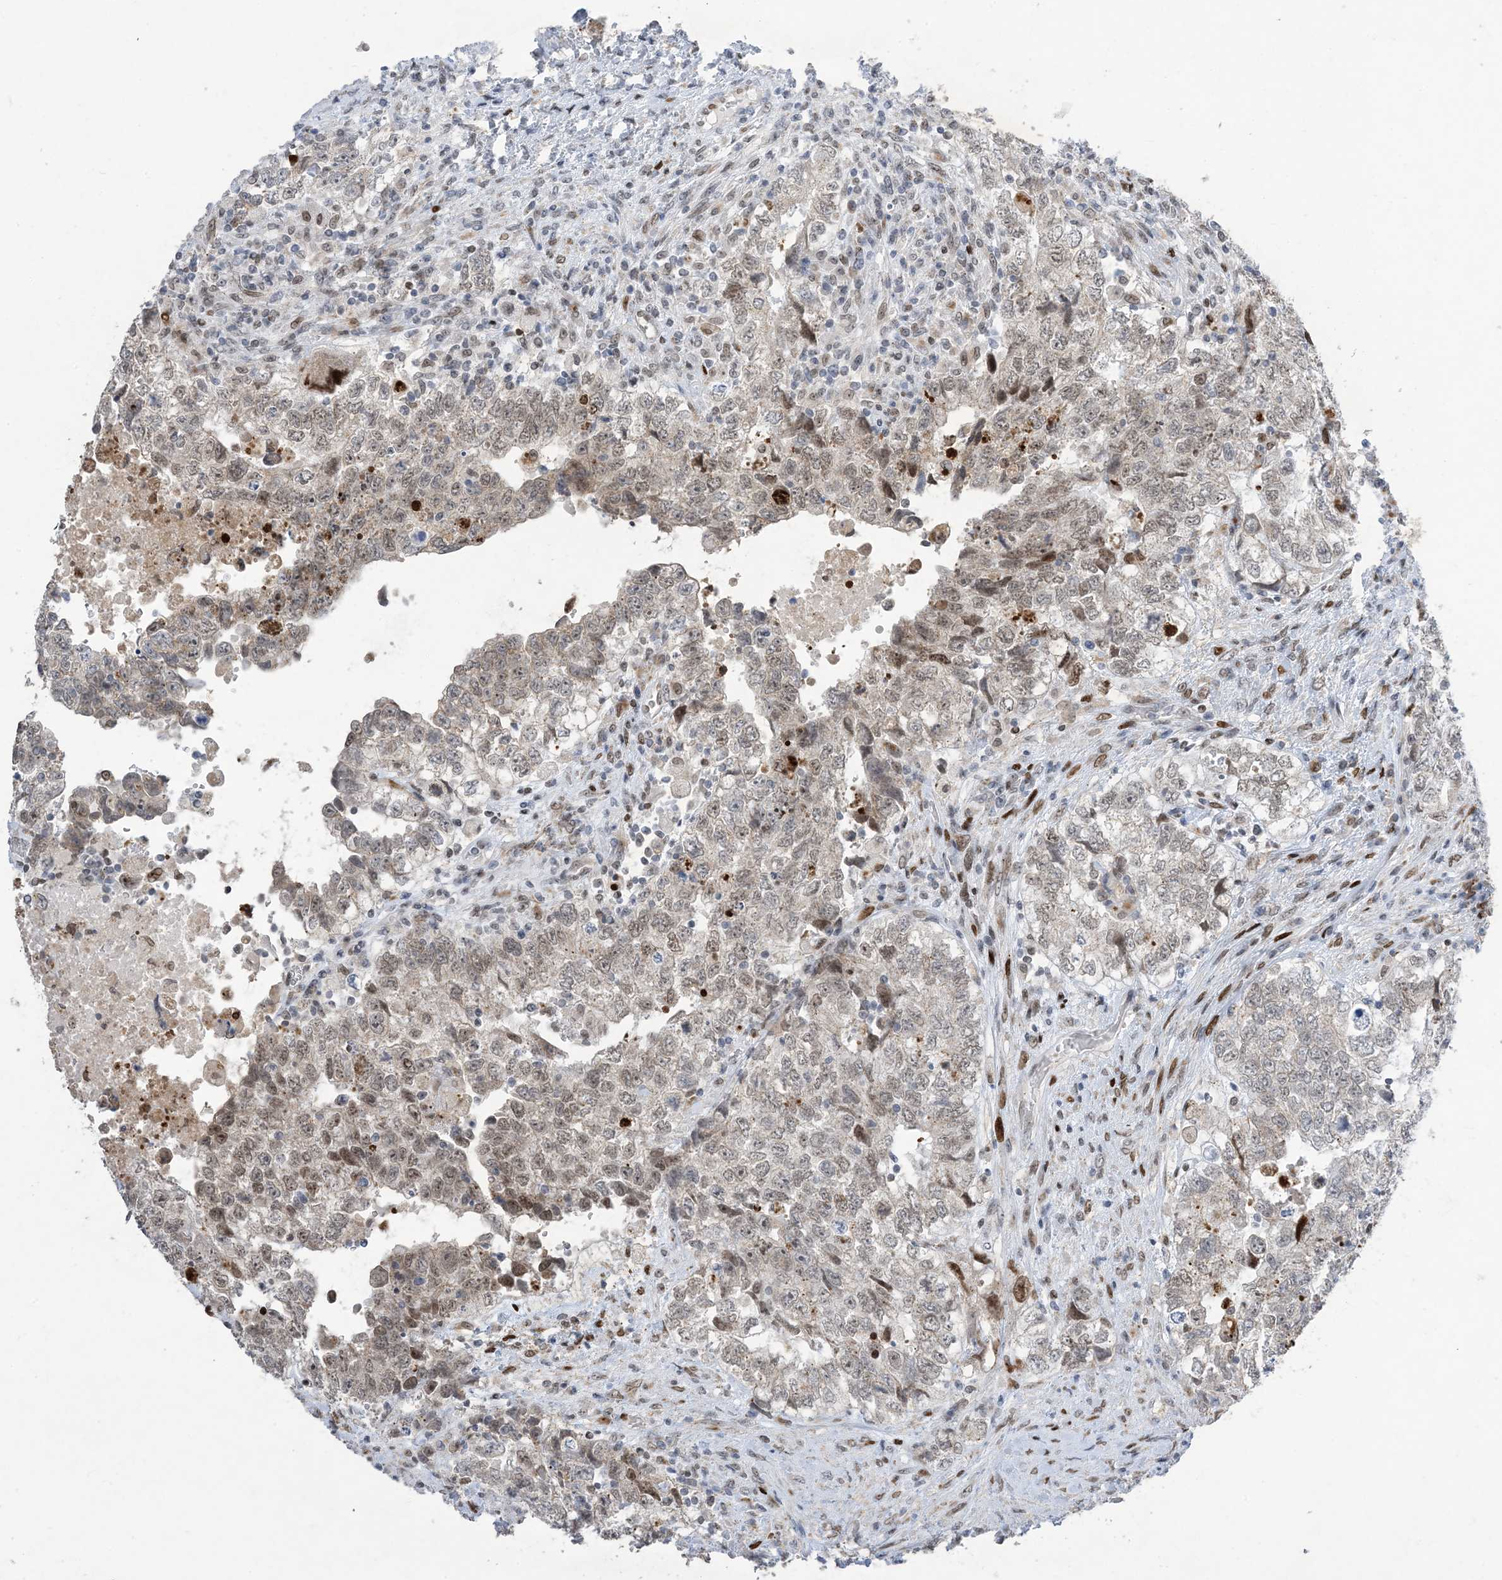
{"staining": {"intensity": "weak", "quantity": "<25%", "location": "nuclear"}, "tissue": "testis cancer", "cell_type": "Tumor cells", "image_type": "cancer", "snomed": [{"axis": "morphology", "description": "Carcinoma, Embryonal, NOS"}, {"axis": "topography", "description": "Testis"}], "caption": "Tumor cells show no significant expression in testis cancer.", "gene": "SLC25A53", "patient": {"sex": "male", "age": 37}}